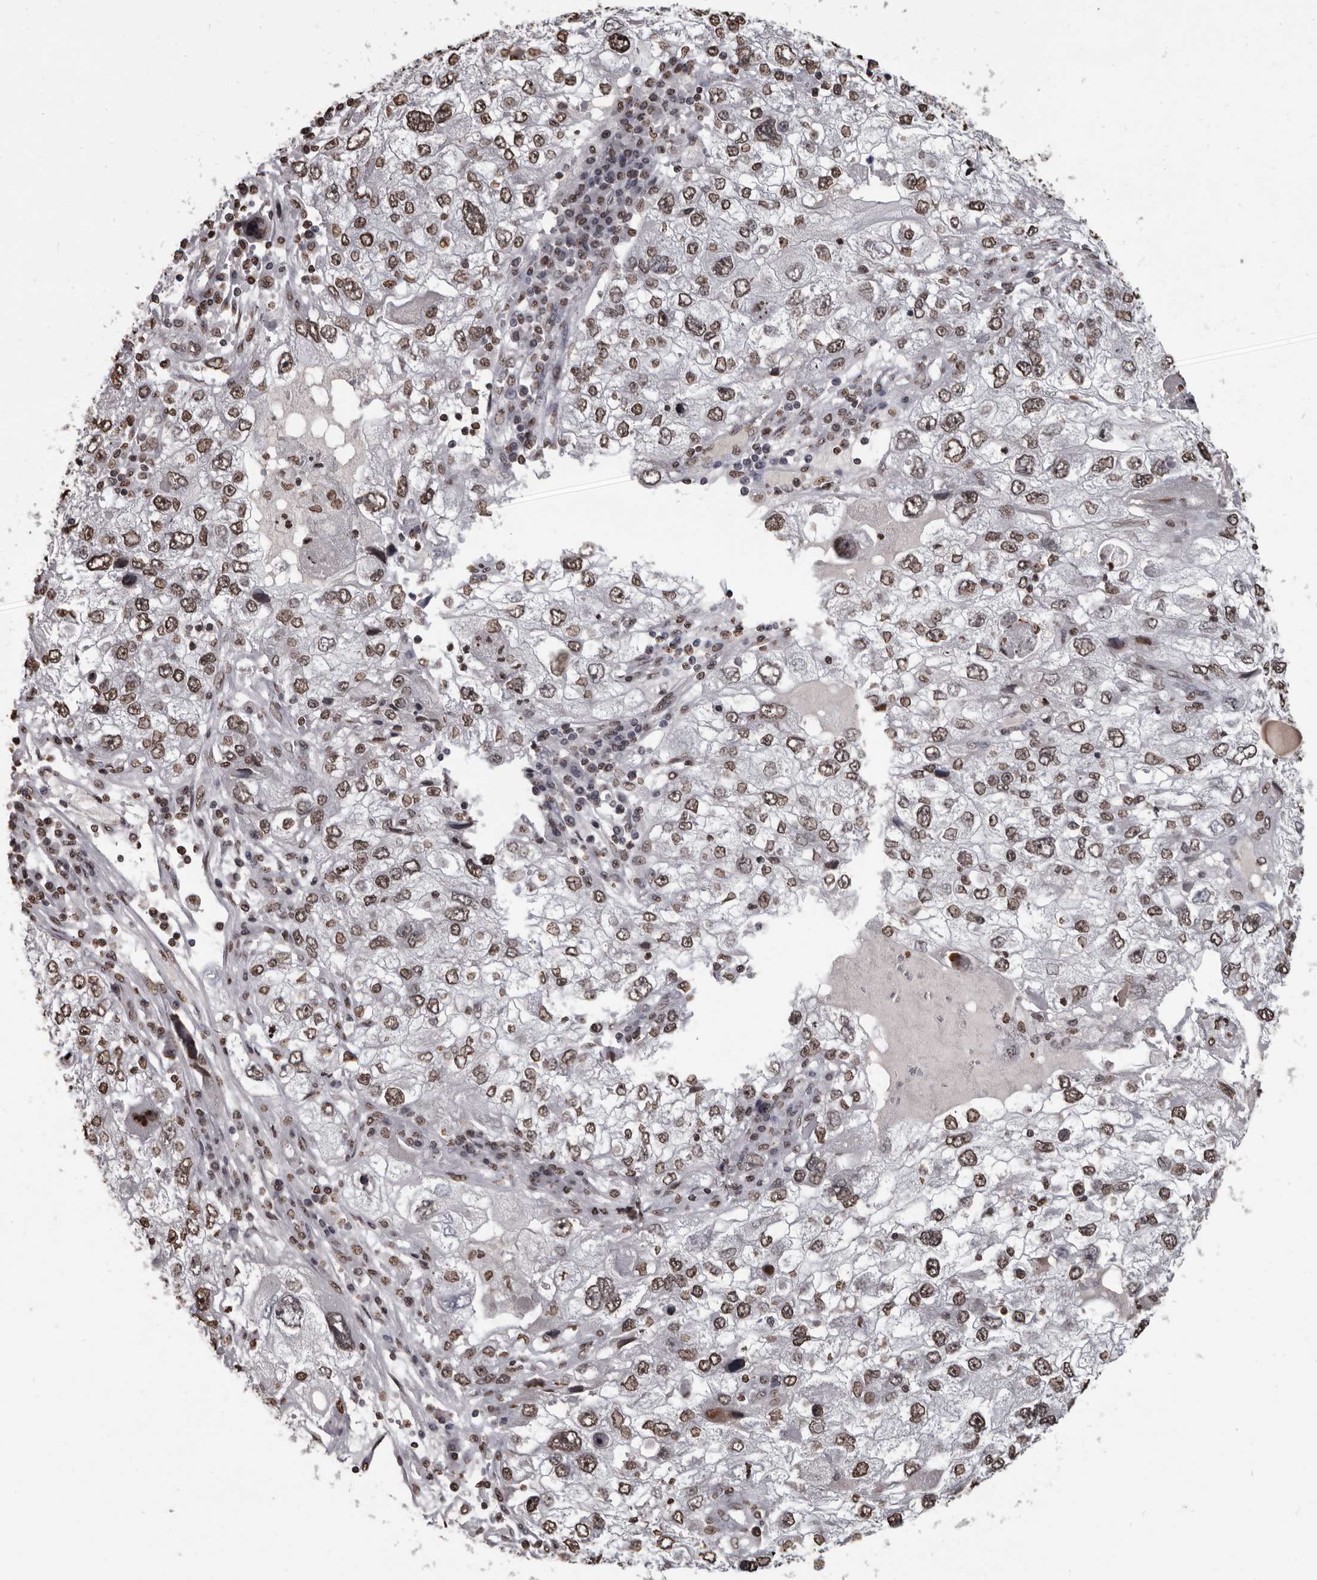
{"staining": {"intensity": "strong", "quantity": ">75%", "location": "nuclear"}, "tissue": "endometrial cancer", "cell_type": "Tumor cells", "image_type": "cancer", "snomed": [{"axis": "morphology", "description": "Adenocarcinoma, NOS"}, {"axis": "topography", "description": "Endometrium"}], "caption": "DAB immunohistochemical staining of human endometrial cancer displays strong nuclear protein positivity in approximately >75% of tumor cells.", "gene": "AHR", "patient": {"sex": "female", "age": 49}}